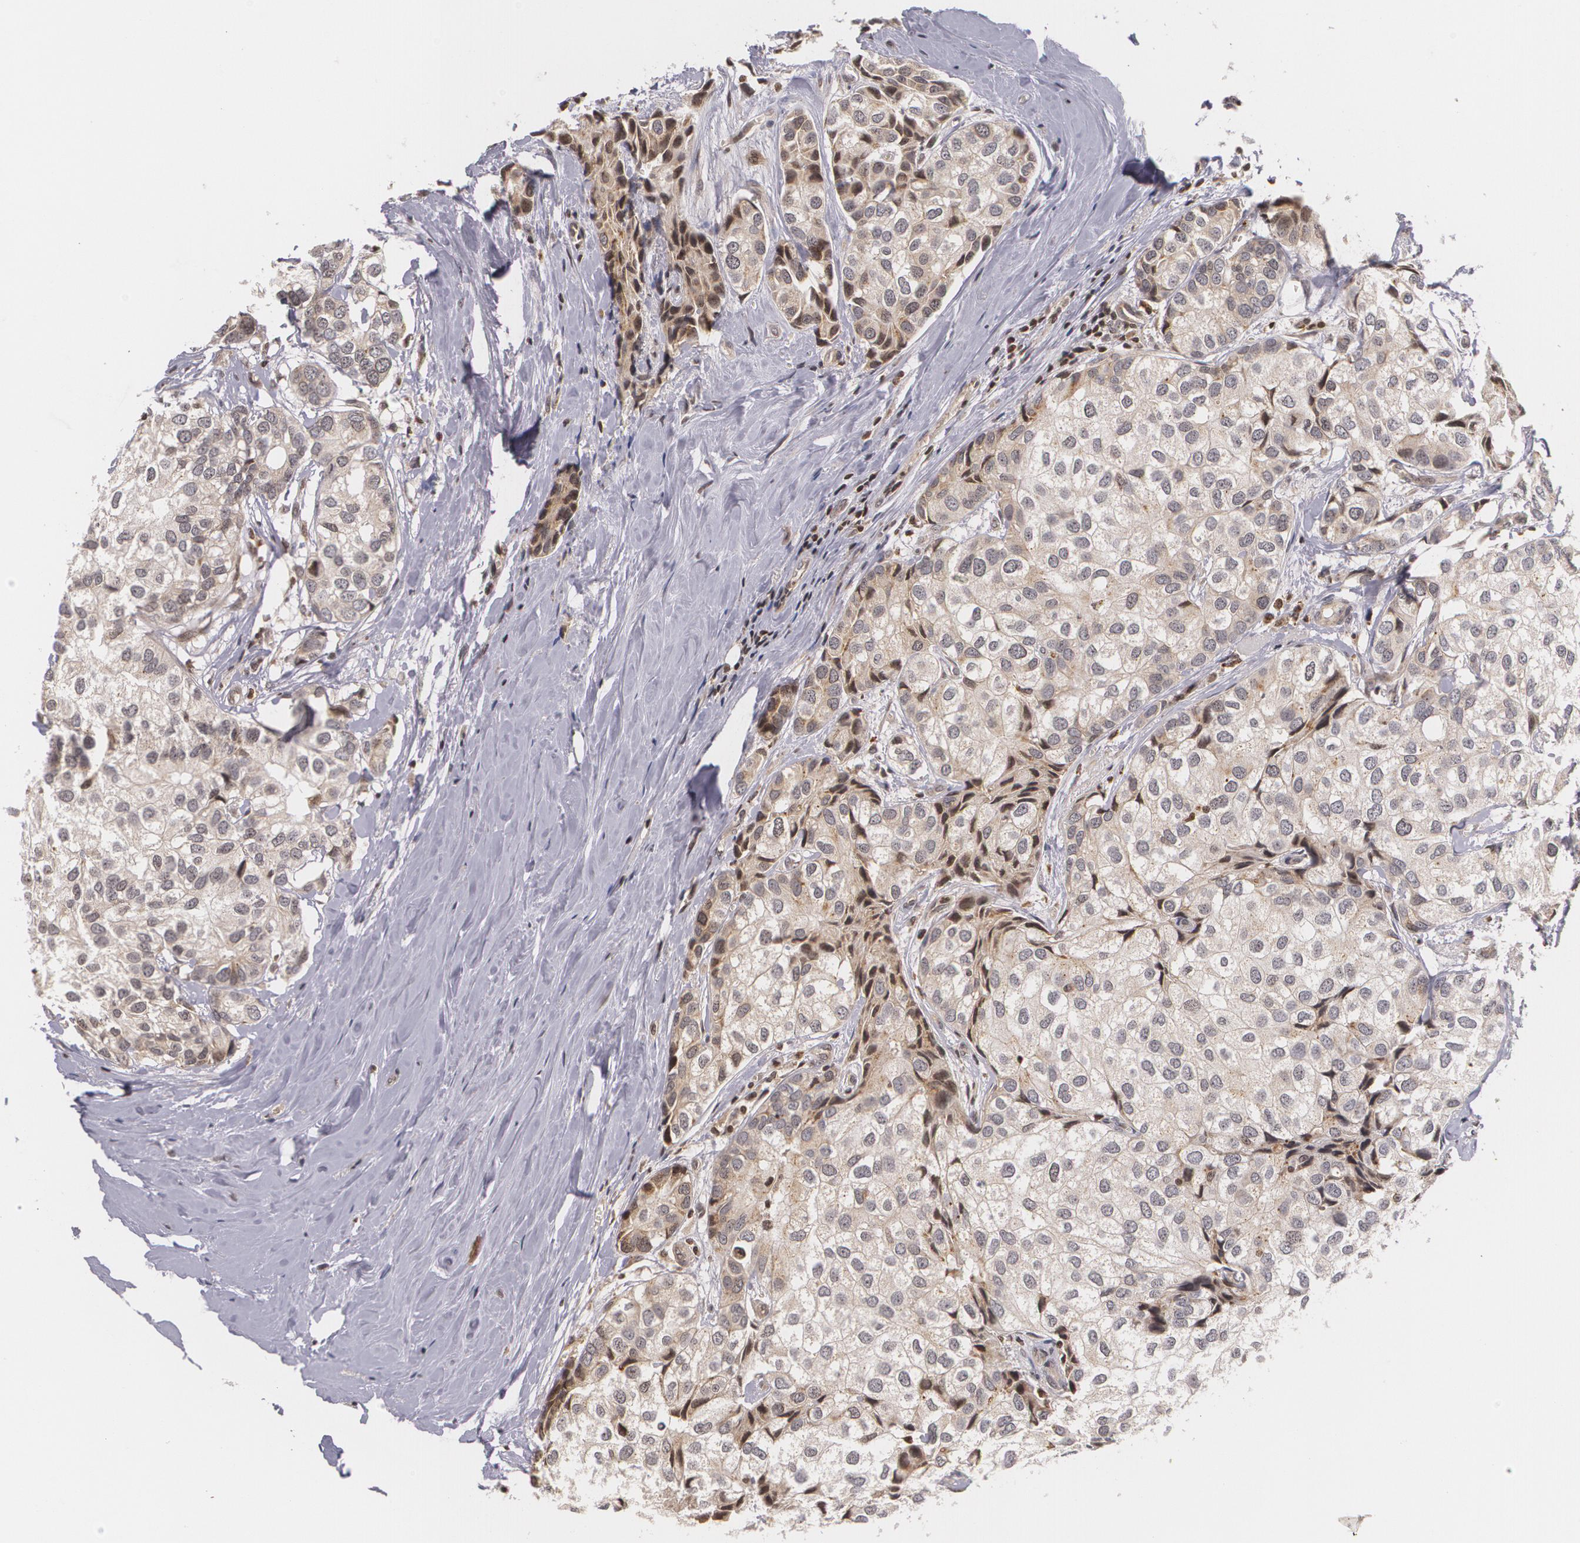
{"staining": {"intensity": "negative", "quantity": "none", "location": "none"}, "tissue": "breast cancer", "cell_type": "Tumor cells", "image_type": "cancer", "snomed": [{"axis": "morphology", "description": "Duct carcinoma"}, {"axis": "topography", "description": "Breast"}], "caption": "Intraductal carcinoma (breast) was stained to show a protein in brown. There is no significant positivity in tumor cells.", "gene": "VAV3", "patient": {"sex": "female", "age": 68}}